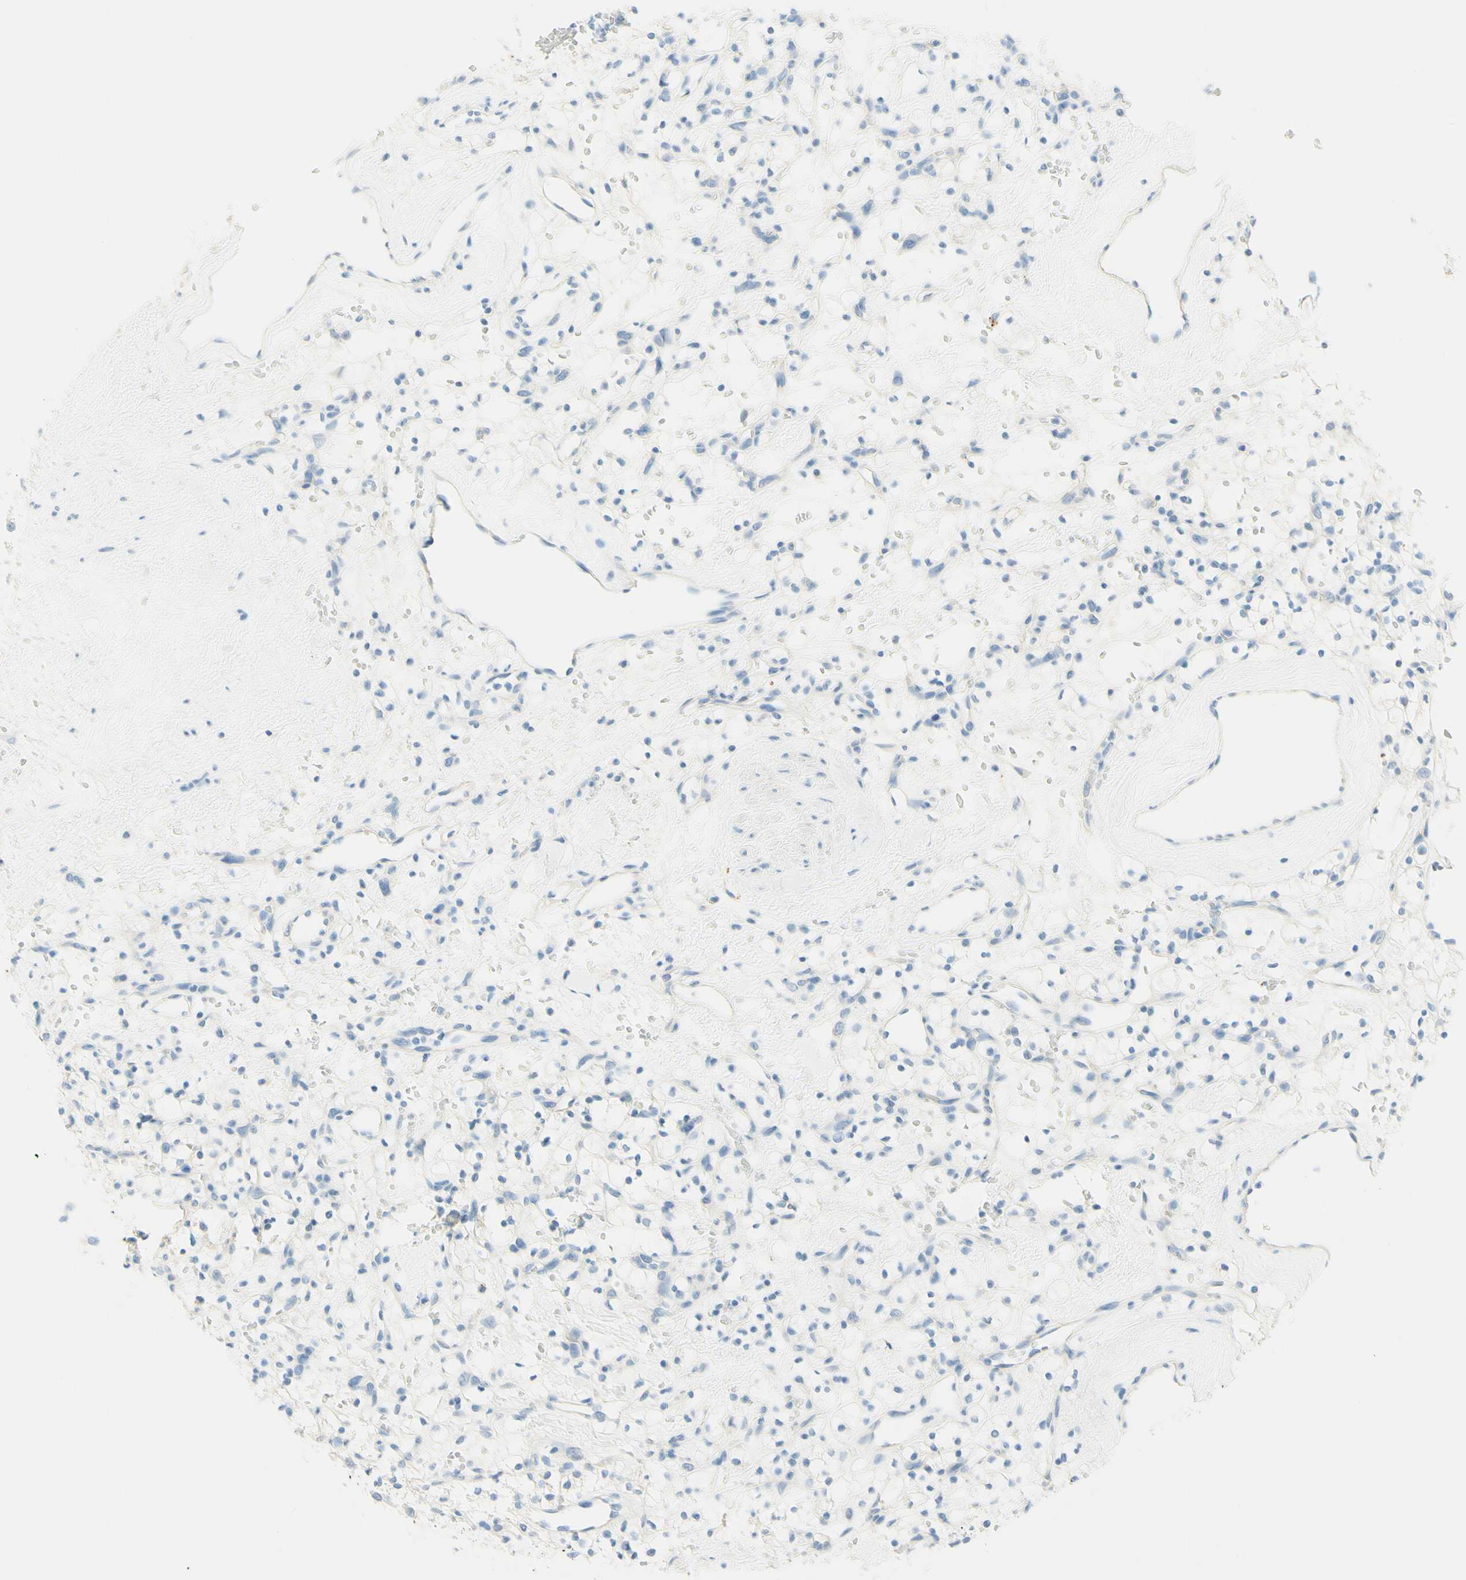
{"staining": {"intensity": "negative", "quantity": "none", "location": "none"}, "tissue": "renal cancer", "cell_type": "Tumor cells", "image_type": "cancer", "snomed": [{"axis": "morphology", "description": "Adenocarcinoma, NOS"}, {"axis": "topography", "description": "Kidney"}], "caption": "A high-resolution histopathology image shows immunohistochemistry (IHC) staining of renal cancer (adenocarcinoma), which displays no significant positivity in tumor cells.", "gene": "TMEM132D", "patient": {"sex": "female", "age": 60}}